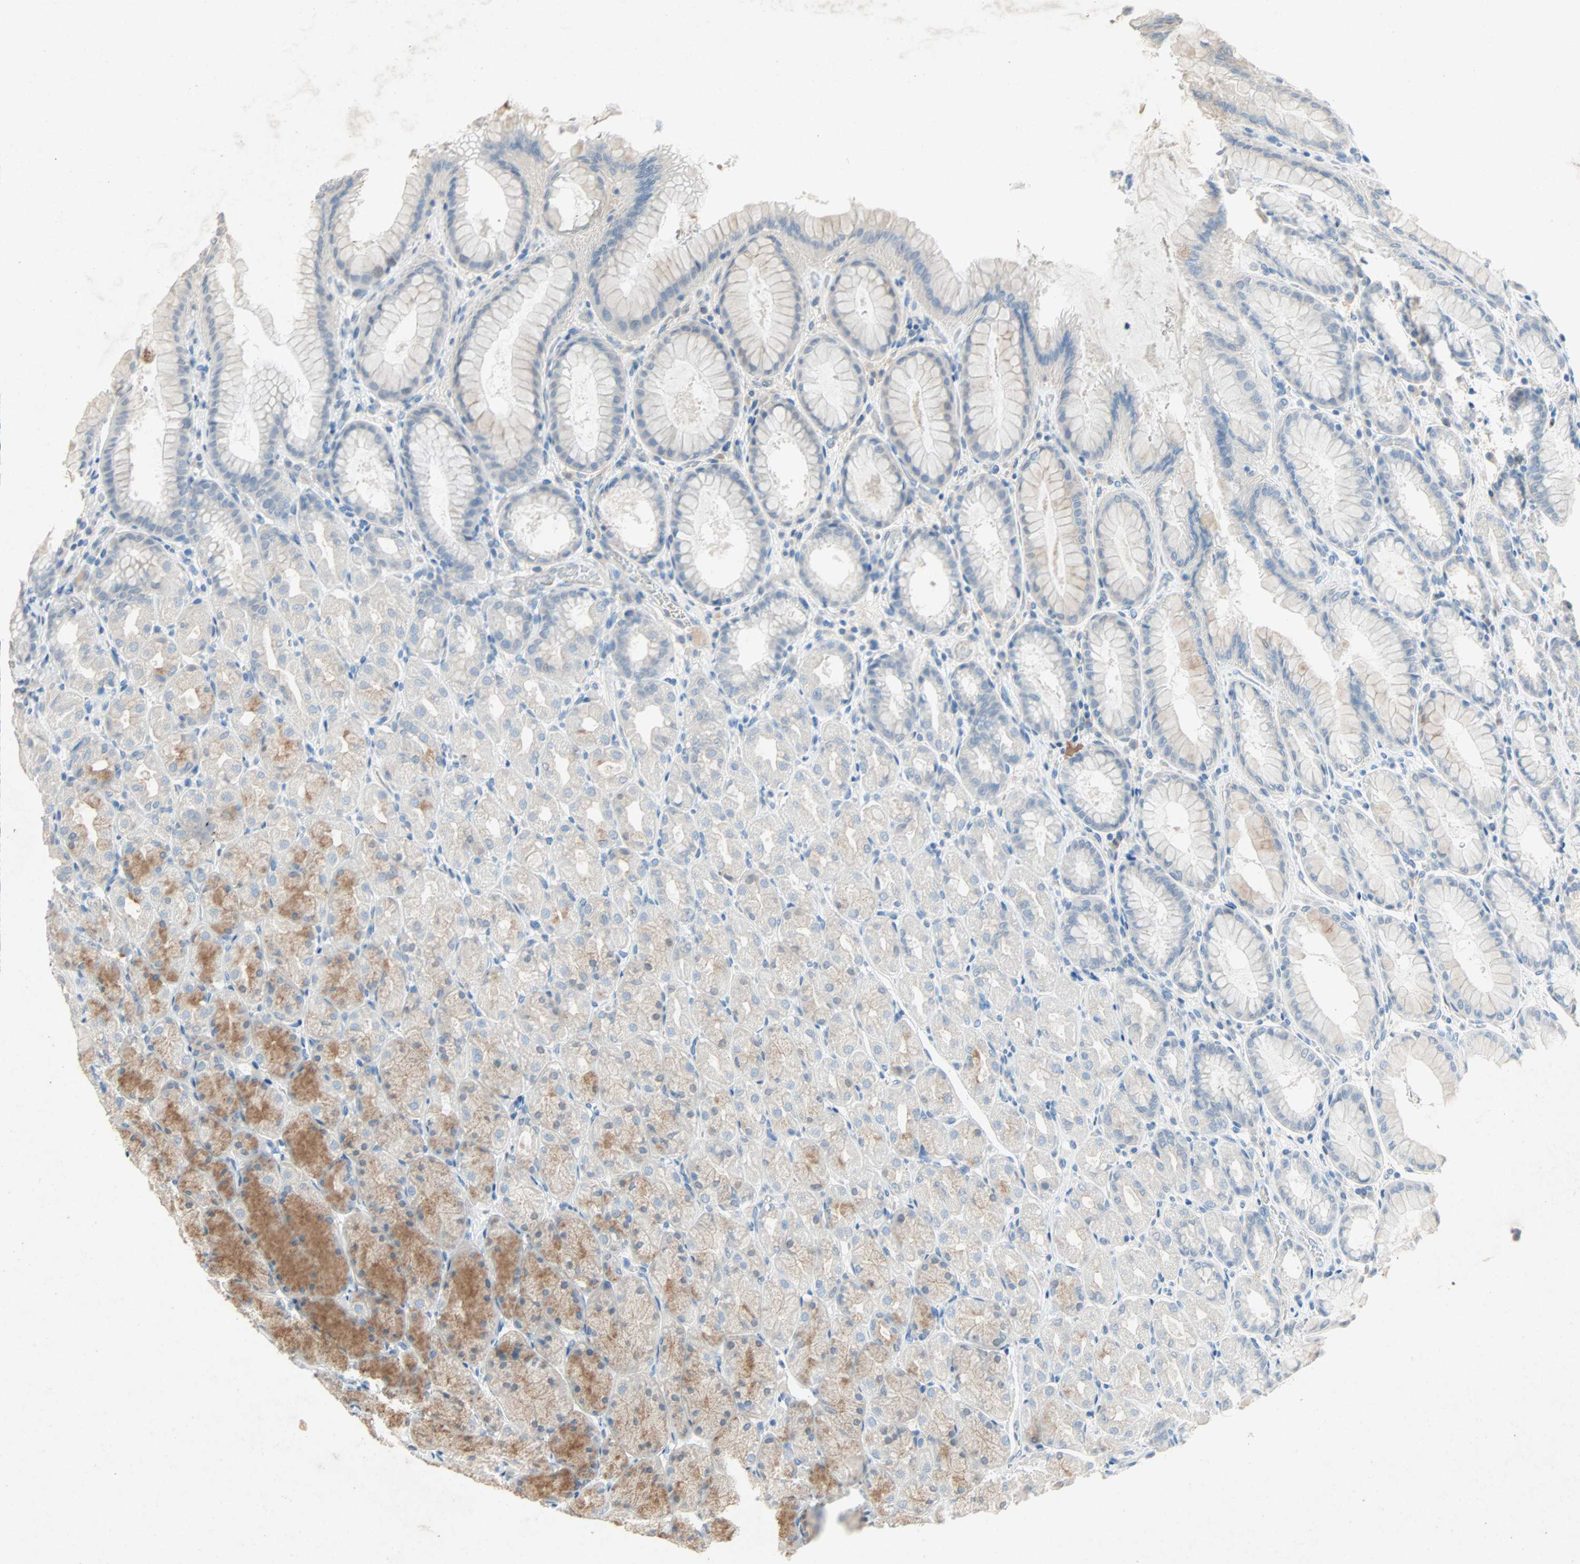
{"staining": {"intensity": "weak", "quantity": "<25%", "location": "cytoplasmic/membranous"}, "tissue": "stomach", "cell_type": "Glandular cells", "image_type": "normal", "snomed": [{"axis": "morphology", "description": "Normal tissue, NOS"}, {"axis": "topography", "description": "Stomach, upper"}], "caption": "High magnification brightfield microscopy of benign stomach stained with DAB (3,3'-diaminobenzidine) (brown) and counterstained with hematoxylin (blue): glandular cells show no significant staining.", "gene": "PCDHB2", "patient": {"sex": "female", "age": 56}}